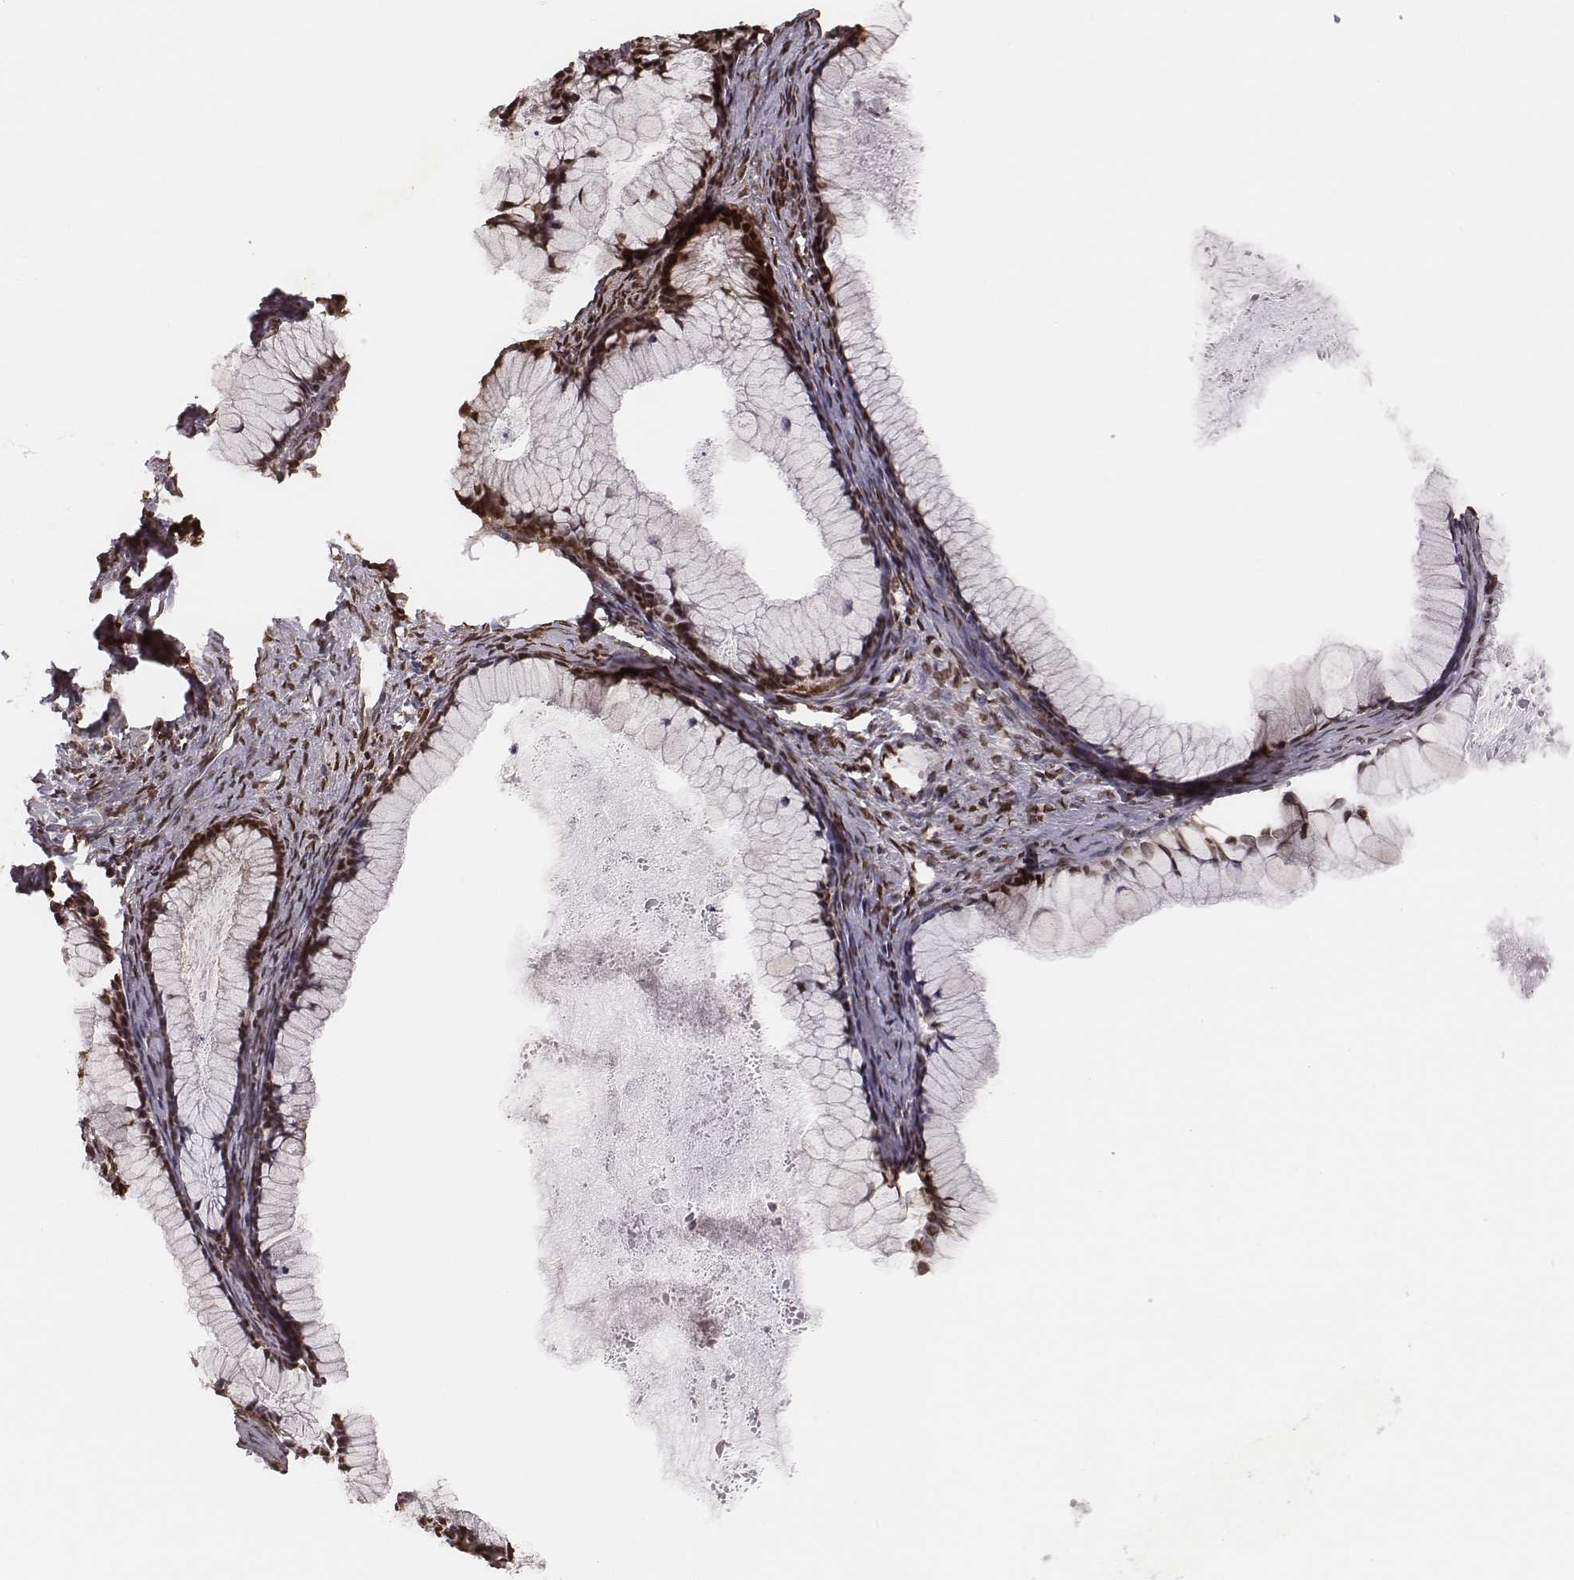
{"staining": {"intensity": "moderate", "quantity": ">75%", "location": "cytoplasmic/membranous,nuclear"}, "tissue": "ovarian cancer", "cell_type": "Tumor cells", "image_type": "cancer", "snomed": [{"axis": "morphology", "description": "Cystadenocarcinoma, mucinous, NOS"}, {"axis": "topography", "description": "Ovary"}], "caption": "Protein staining by immunohistochemistry (IHC) shows moderate cytoplasmic/membranous and nuclear positivity in about >75% of tumor cells in ovarian cancer (mucinous cystadenocarcinoma).", "gene": "NFX1", "patient": {"sex": "female", "age": 41}}